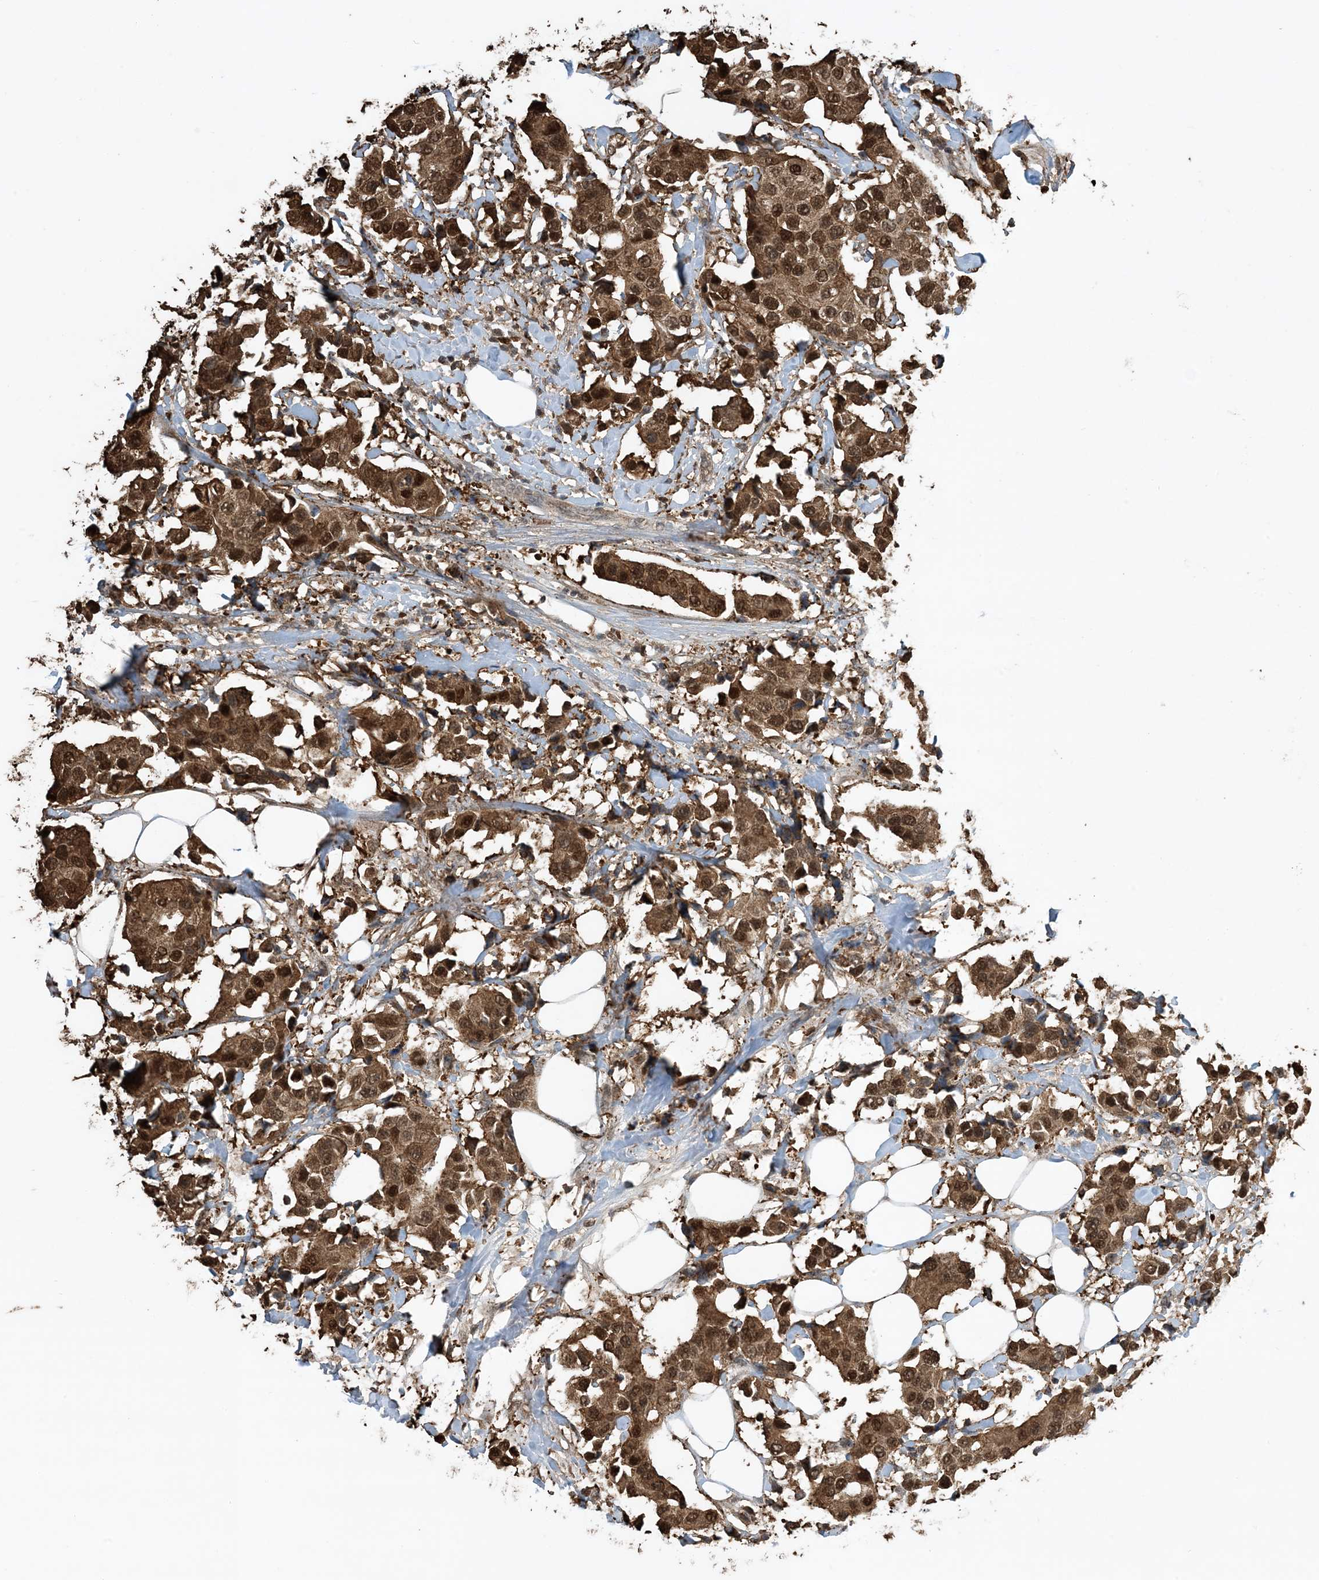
{"staining": {"intensity": "moderate", "quantity": ">75%", "location": "cytoplasmic/membranous,nuclear"}, "tissue": "breast cancer", "cell_type": "Tumor cells", "image_type": "cancer", "snomed": [{"axis": "morphology", "description": "Normal tissue, NOS"}, {"axis": "morphology", "description": "Duct carcinoma"}, {"axis": "topography", "description": "Breast"}], "caption": "Approximately >75% of tumor cells in human breast cancer (invasive ductal carcinoma) demonstrate moderate cytoplasmic/membranous and nuclear protein staining as visualized by brown immunohistochemical staining.", "gene": "HSPA1A", "patient": {"sex": "female", "age": 39}}